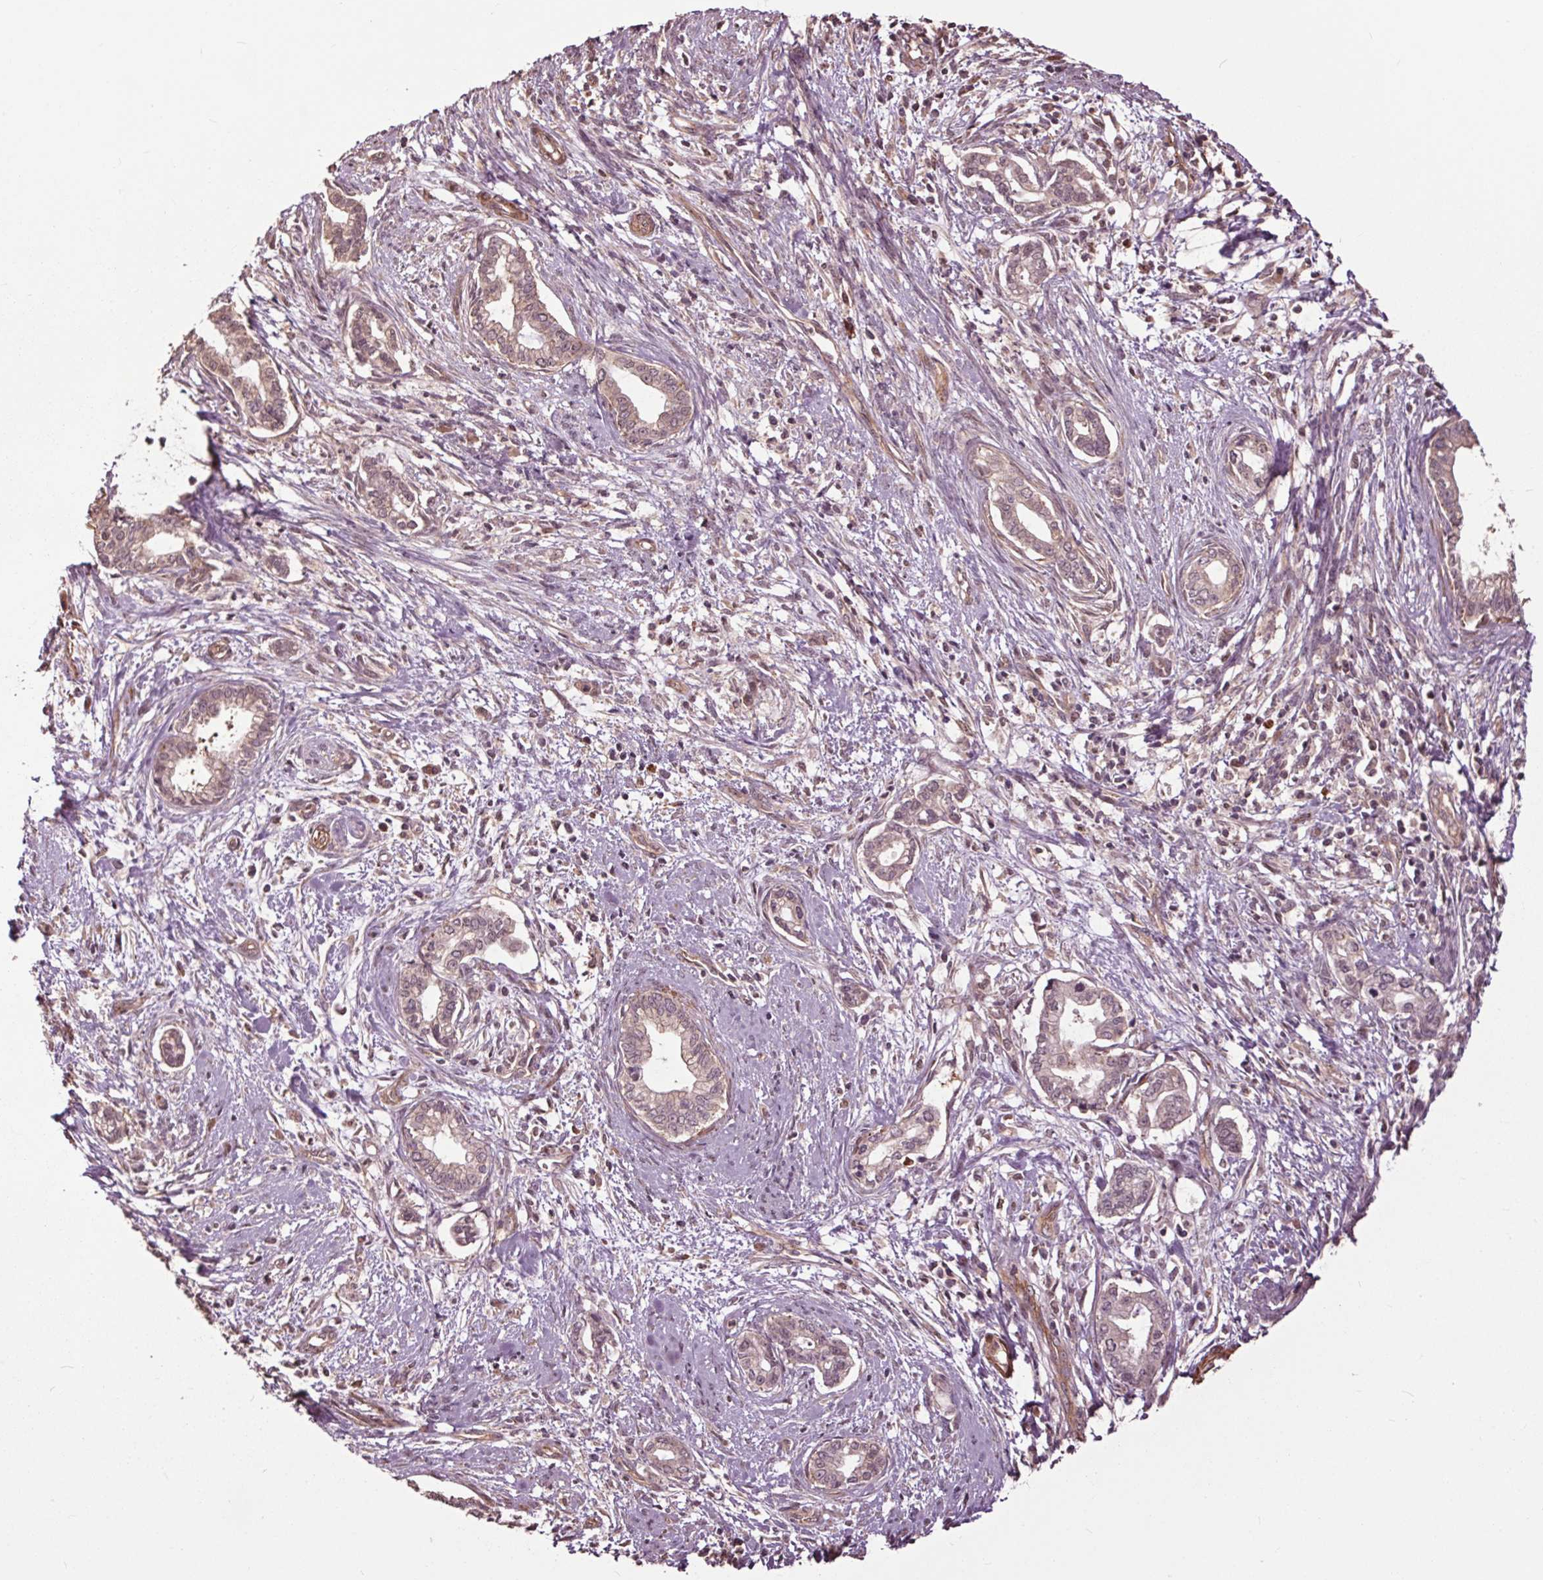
{"staining": {"intensity": "weak", "quantity": ">75%", "location": "cytoplasmic/membranous,nuclear"}, "tissue": "cervical cancer", "cell_type": "Tumor cells", "image_type": "cancer", "snomed": [{"axis": "morphology", "description": "Adenocarcinoma, NOS"}, {"axis": "topography", "description": "Cervix"}], "caption": "Immunohistochemistry photomicrograph of neoplastic tissue: adenocarcinoma (cervical) stained using immunohistochemistry (IHC) reveals low levels of weak protein expression localized specifically in the cytoplasmic/membranous and nuclear of tumor cells, appearing as a cytoplasmic/membranous and nuclear brown color.", "gene": "CEP95", "patient": {"sex": "female", "age": 62}}